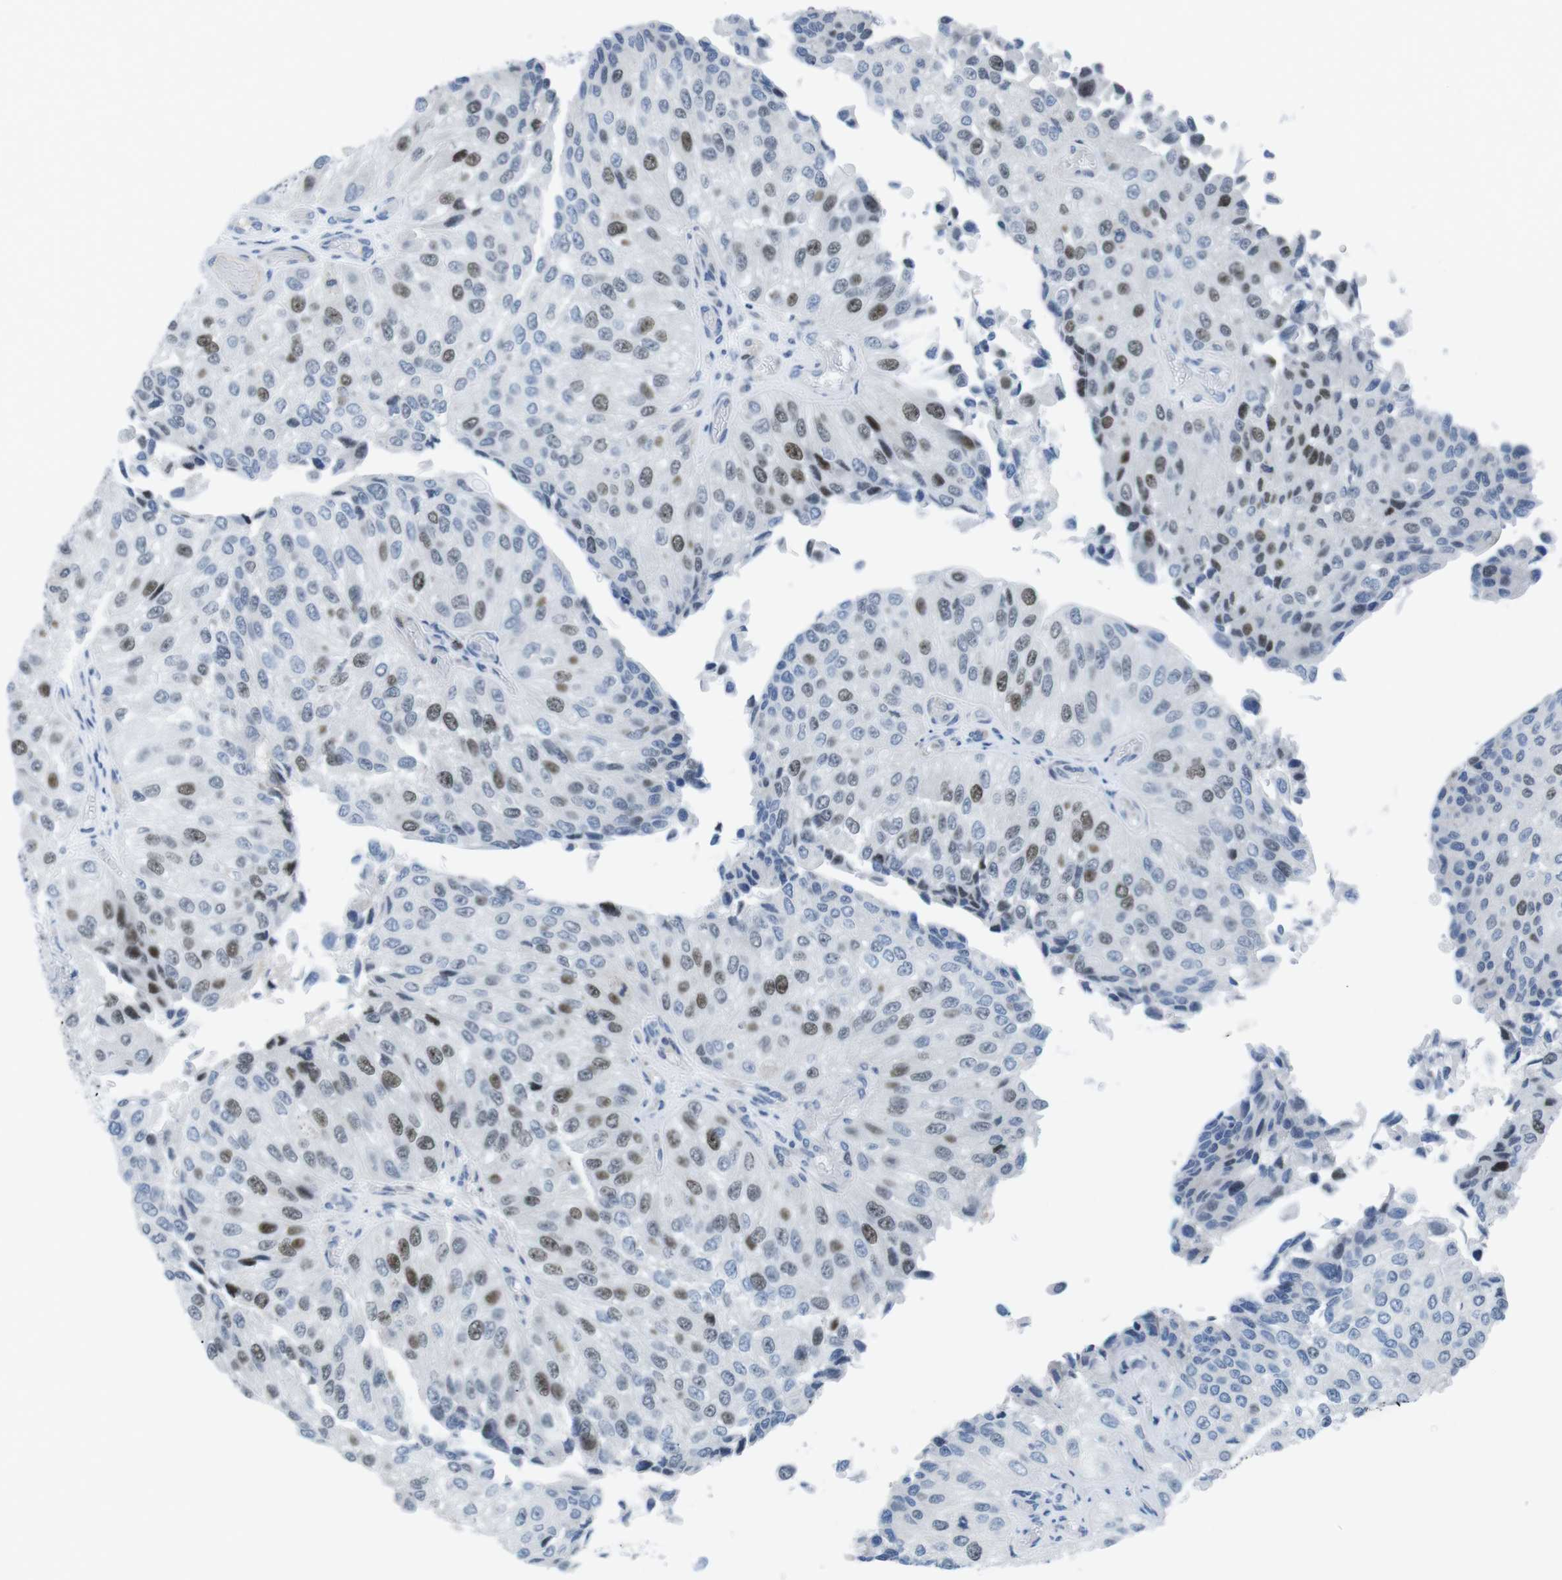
{"staining": {"intensity": "moderate", "quantity": "25%-75%", "location": "nuclear"}, "tissue": "urothelial cancer", "cell_type": "Tumor cells", "image_type": "cancer", "snomed": [{"axis": "morphology", "description": "Urothelial carcinoma, High grade"}, {"axis": "topography", "description": "Kidney"}, {"axis": "topography", "description": "Urinary bladder"}], "caption": "A high-resolution micrograph shows immunohistochemistry (IHC) staining of urothelial carcinoma (high-grade), which exhibits moderate nuclear positivity in approximately 25%-75% of tumor cells.", "gene": "CHAF1A", "patient": {"sex": "male", "age": 77}}